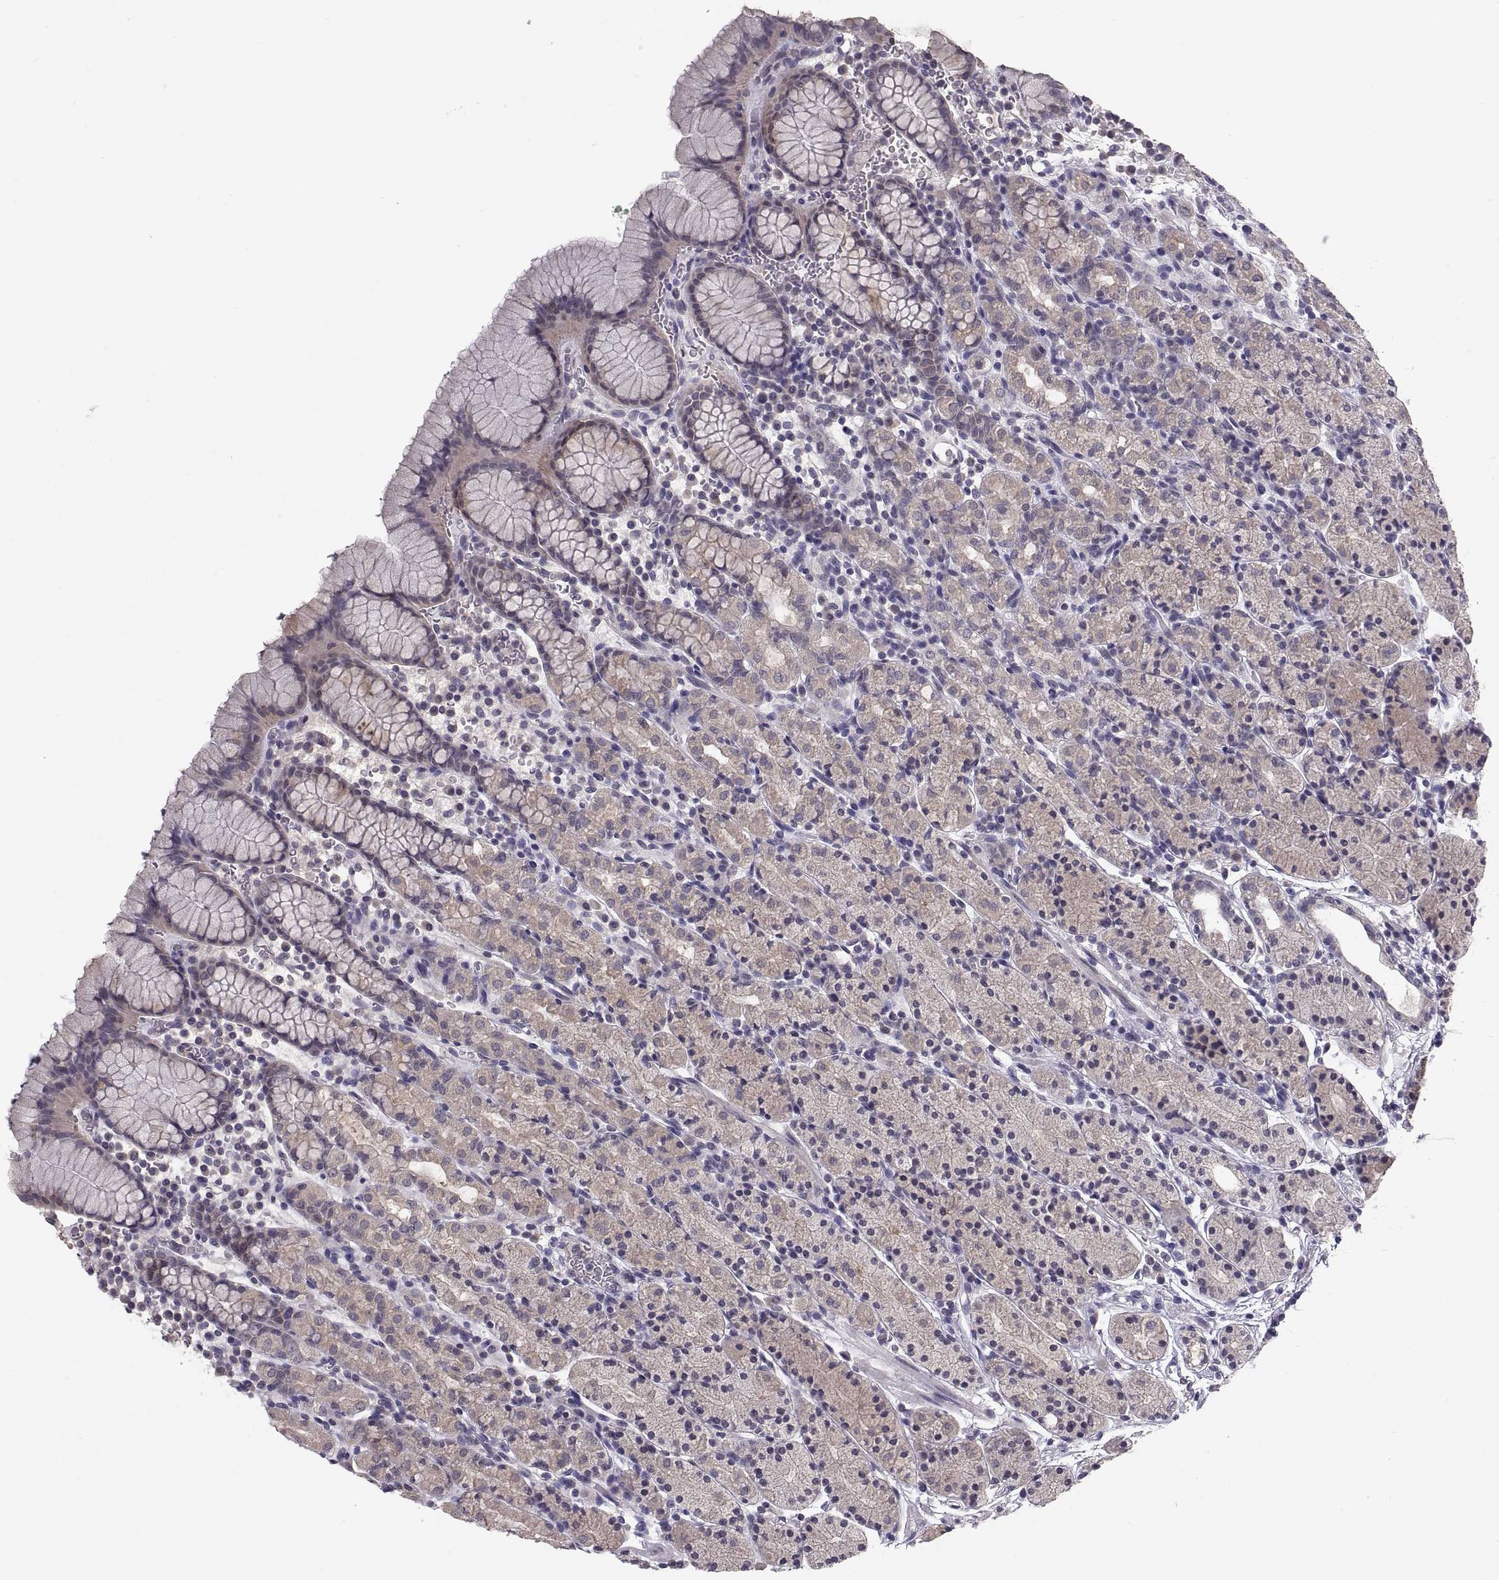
{"staining": {"intensity": "weak", "quantity": "25%-75%", "location": "cytoplasmic/membranous"}, "tissue": "stomach", "cell_type": "Glandular cells", "image_type": "normal", "snomed": [{"axis": "morphology", "description": "Normal tissue, NOS"}, {"axis": "topography", "description": "Stomach, upper"}, {"axis": "topography", "description": "Stomach"}], "caption": "A brown stain highlights weak cytoplasmic/membranous positivity of a protein in glandular cells of normal stomach.", "gene": "PAX2", "patient": {"sex": "male", "age": 62}}